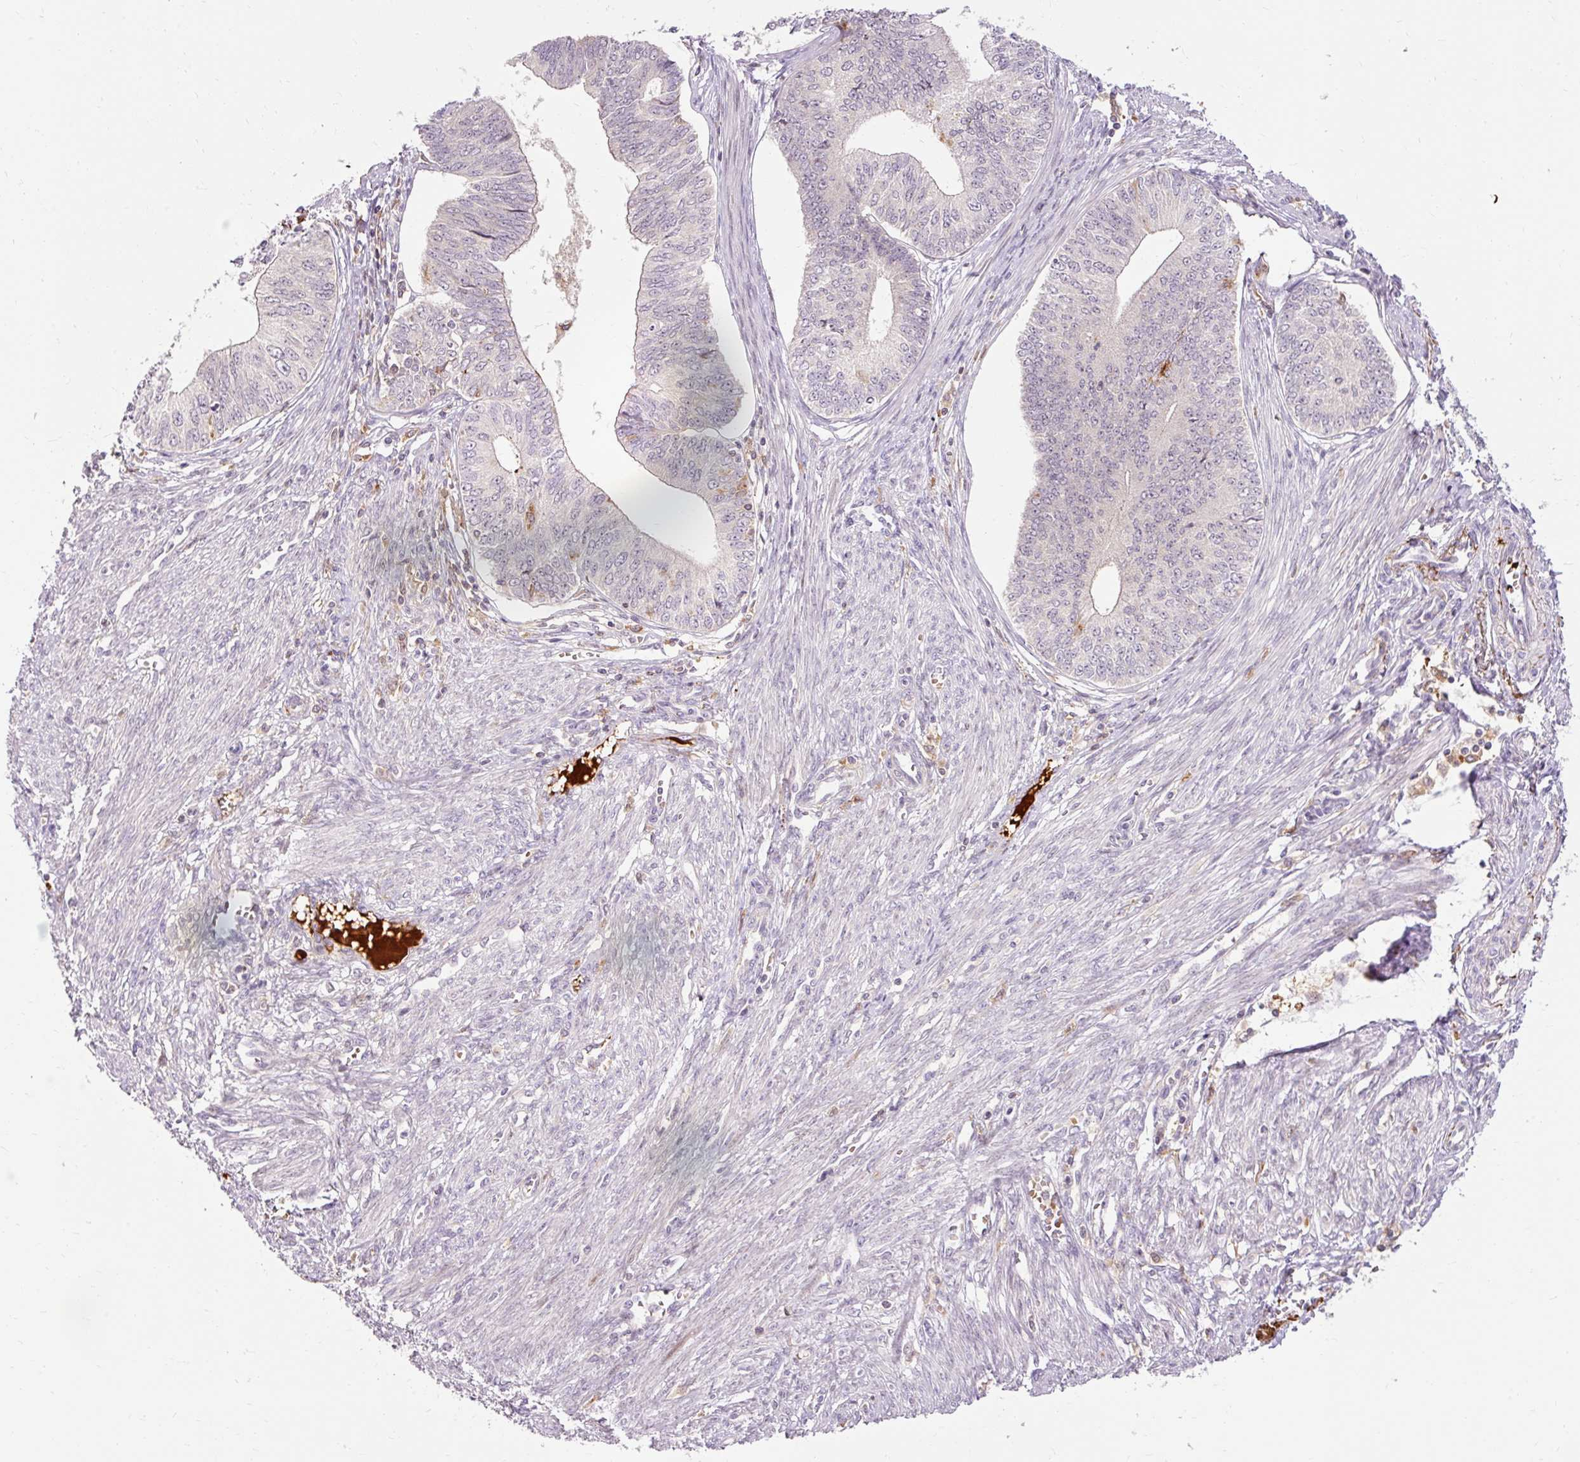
{"staining": {"intensity": "negative", "quantity": "none", "location": "none"}, "tissue": "endometrial cancer", "cell_type": "Tumor cells", "image_type": "cancer", "snomed": [{"axis": "morphology", "description": "Adenocarcinoma, NOS"}, {"axis": "topography", "description": "Endometrium"}], "caption": "IHC image of neoplastic tissue: endometrial cancer stained with DAB (3,3'-diaminobenzidine) demonstrates no significant protein expression in tumor cells.", "gene": "CEBPZ", "patient": {"sex": "female", "age": 68}}